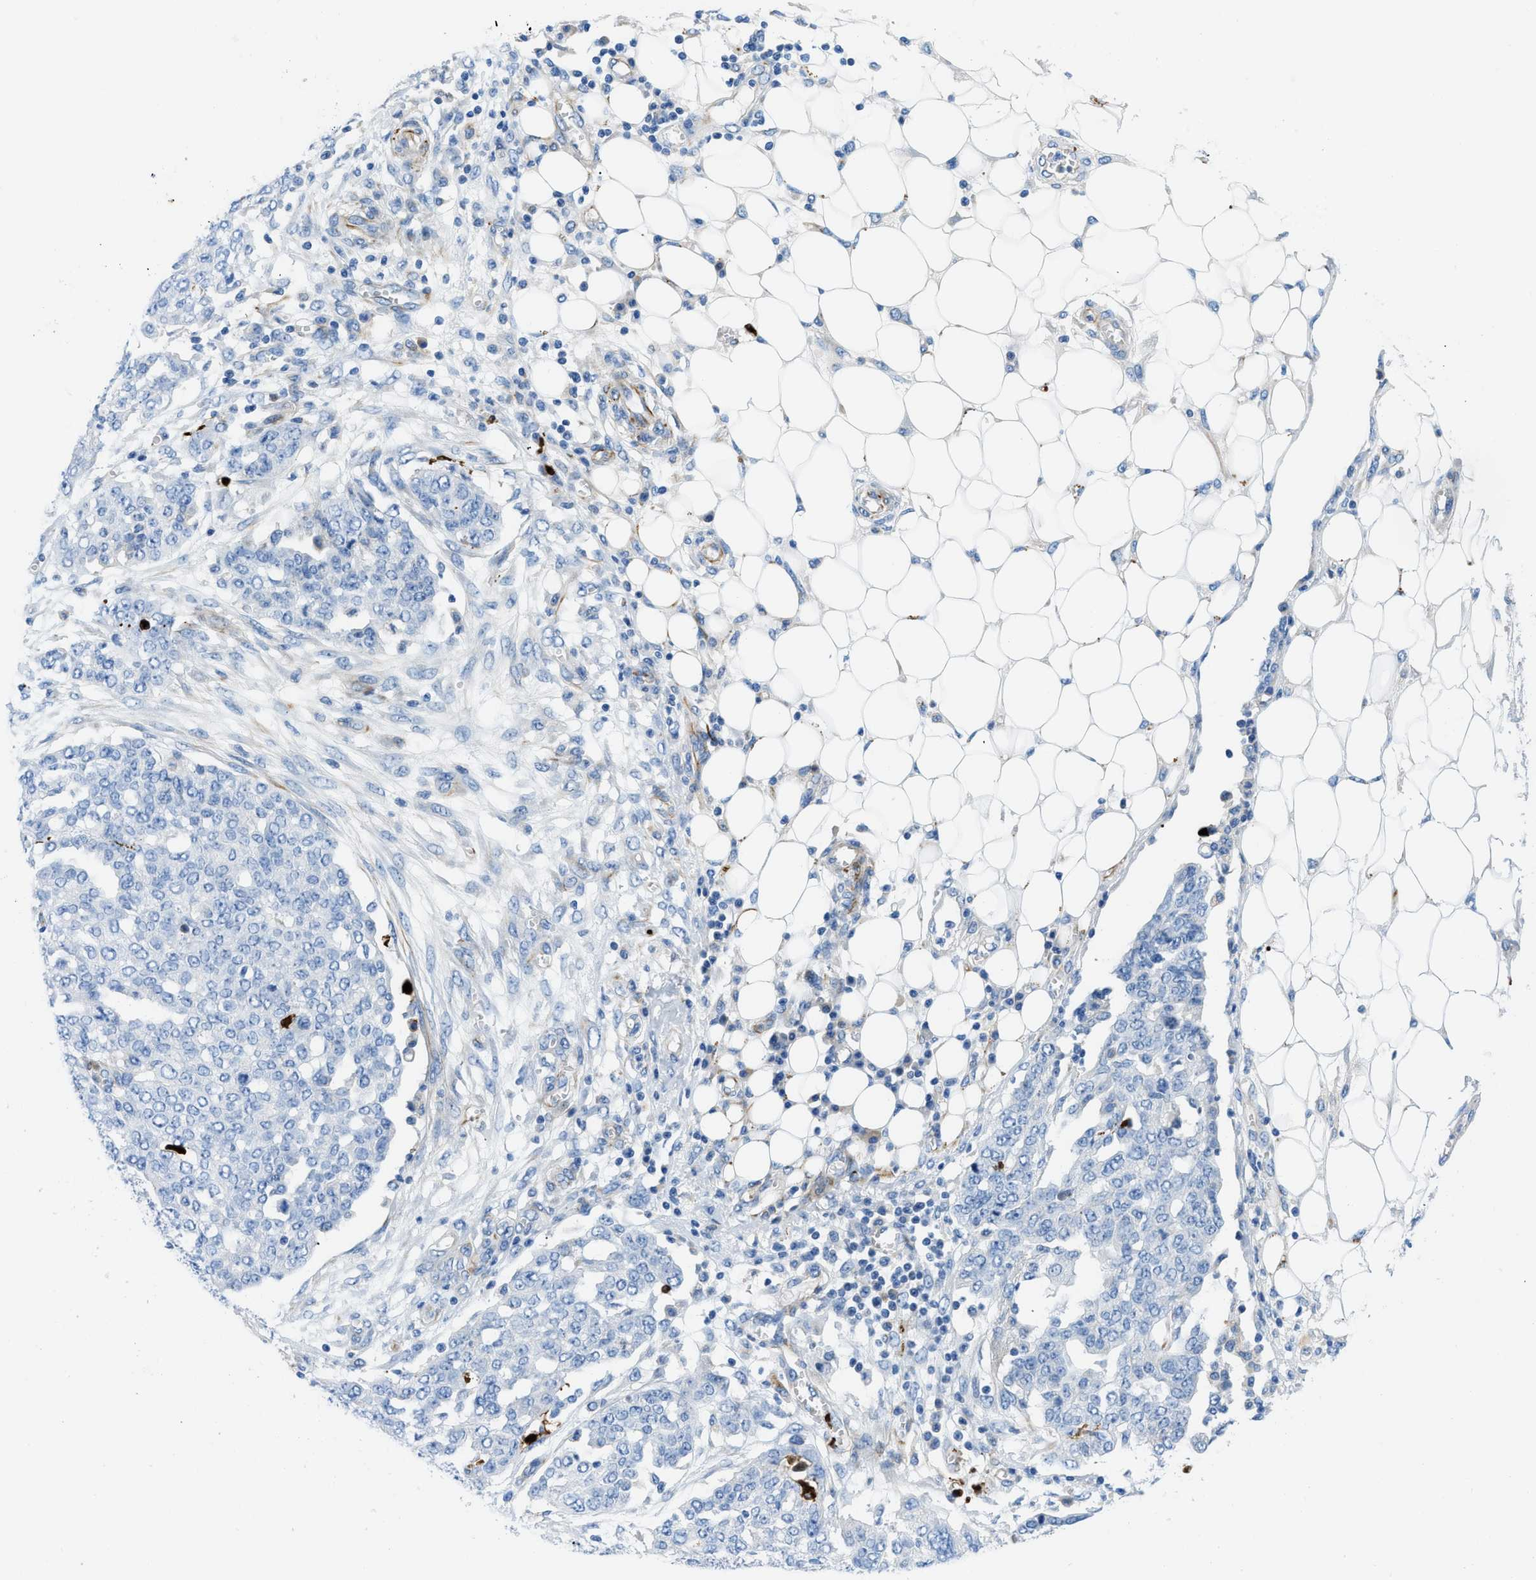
{"staining": {"intensity": "negative", "quantity": "none", "location": "none"}, "tissue": "ovarian cancer", "cell_type": "Tumor cells", "image_type": "cancer", "snomed": [{"axis": "morphology", "description": "Cystadenocarcinoma, serous, NOS"}, {"axis": "topography", "description": "Soft tissue"}, {"axis": "topography", "description": "Ovary"}], "caption": "Immunohistochemistry photomicrograph of serous cystadenocarcinoma (ovarian) stained for a protein (brown), which demonstrates no positivity in tumor cells. The staining was performed using DAB (3,3'-diaminobenzidine) to visualize the protein expression in brown, while the nuclei were stained in blue with hematoxylin (Magnification: 20x).", "gene": "XCR1", "patient": {"sex": "female", "age": 57}}